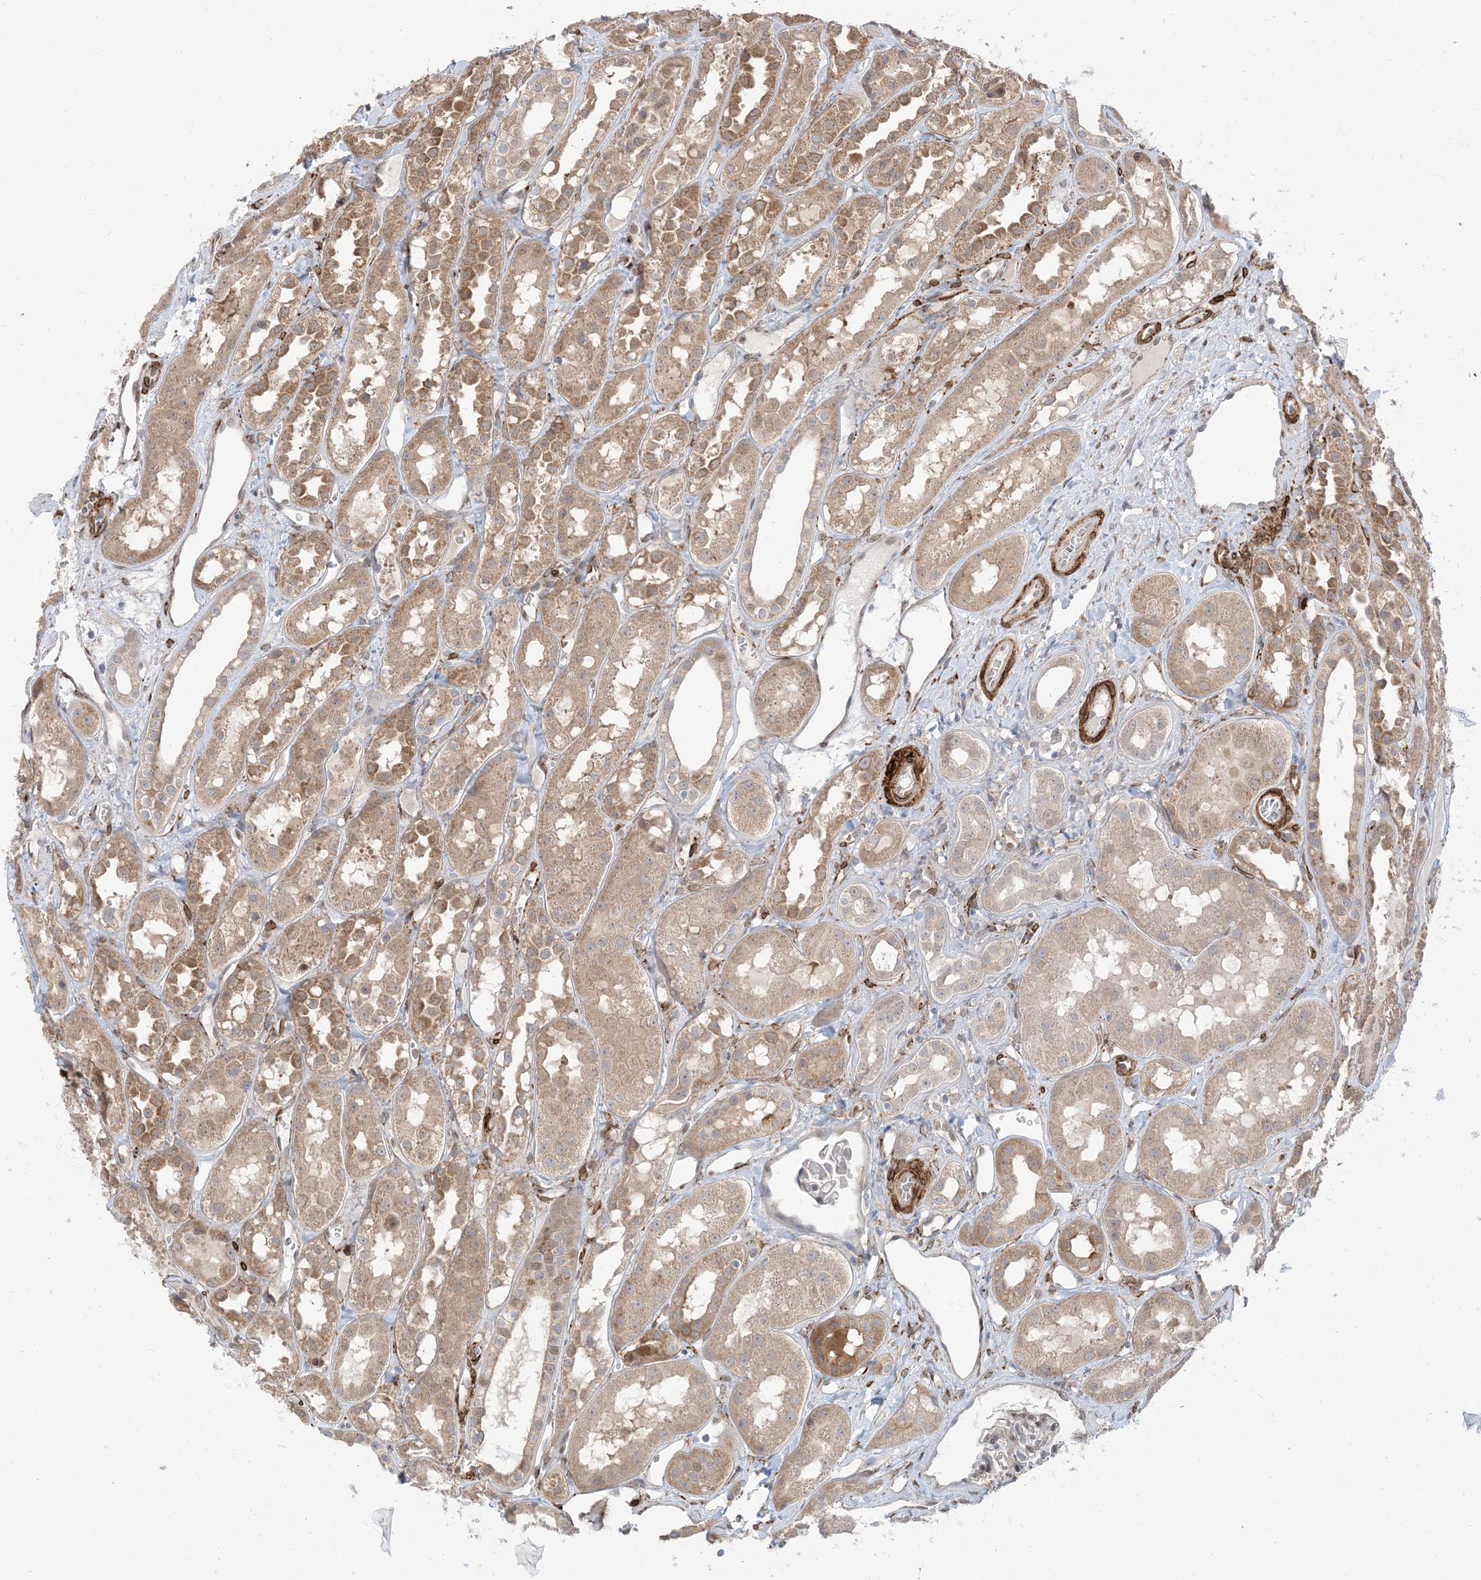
{"staining": {"intensity": "weak", "quantity": "25%-75%", "location": "nuclear"}, "tissue": "kidney", "cell_type": "Cells in glomeruli", "image_type": "normal", "snomed": [{"axis": "morphology", "description": "Normal tissue, NOS"}, {"axis": "topography", "description": "Kidney"}], "caption": "An immunohistochemistry photomicrograph of benign tissue is shown. Protein staining in brown labels weak nuclear positivity in kidney within cells in glomeruli. (IHC, brightfield microscopy, high magnification).", "gene": "RIN1", "patient": {"sex": "male", "age": 16}}